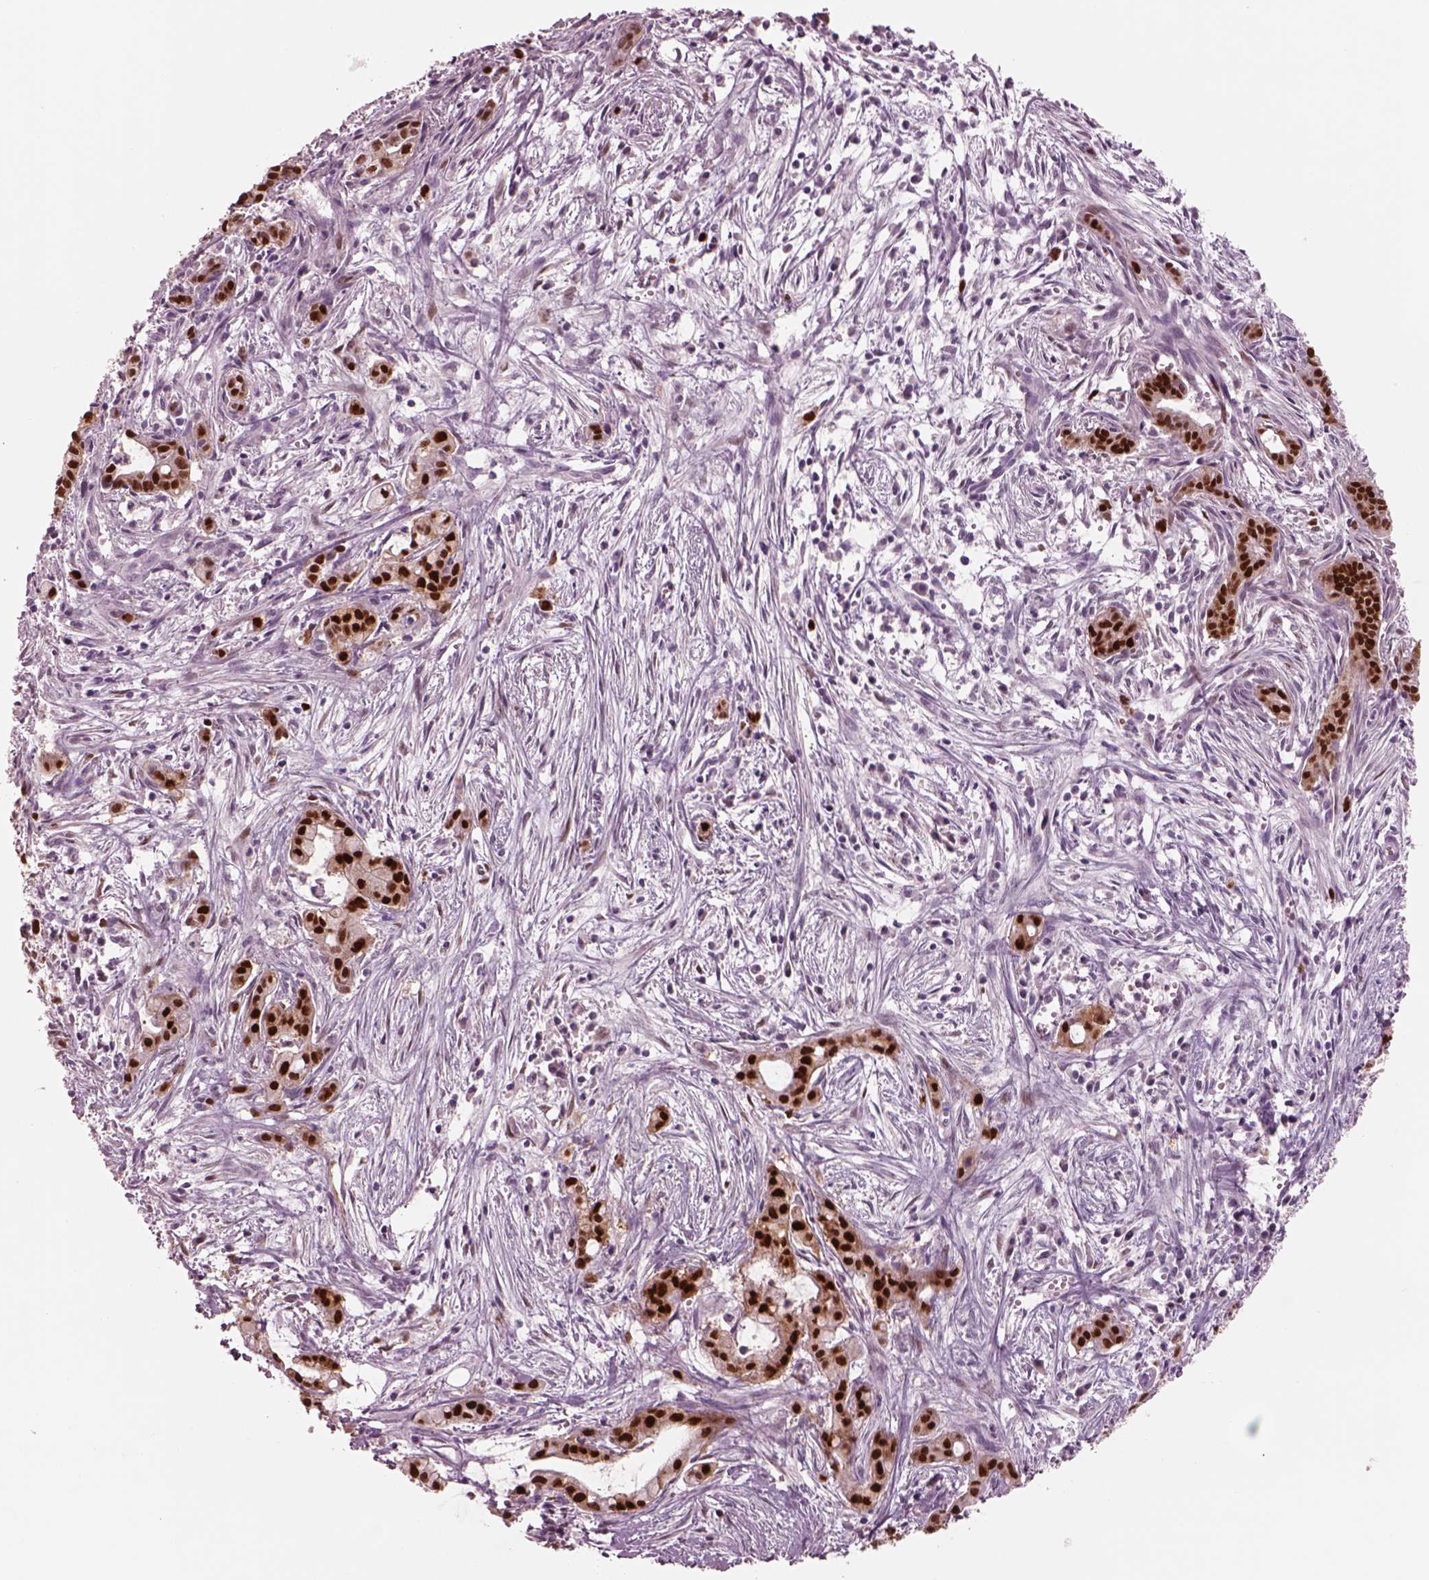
{"staining": {"intensity": "strong", "quantity": ">75%", "location": "nuclear"}, "tissue": "pancreatic cancer", "cell_type": "Tumor cells", "image_type": "cancer", "snomed": [{"axis": "morphology", "description": "Adenocarcinoma, NOS"}, {"axis": "topography", "description": "Pancreas"}], "caption": "Immunohistochemistry (DAB (3,3'-diaminobenzidine)) staining of pancreatic cancer (adenocarcinoma) reveals strong nuclear protein positivity in approximately >75% of tumor cells. Nuclei are stained in blue.", "gene": "SOX9", "patient": {"sex": "male", "age": 48}}